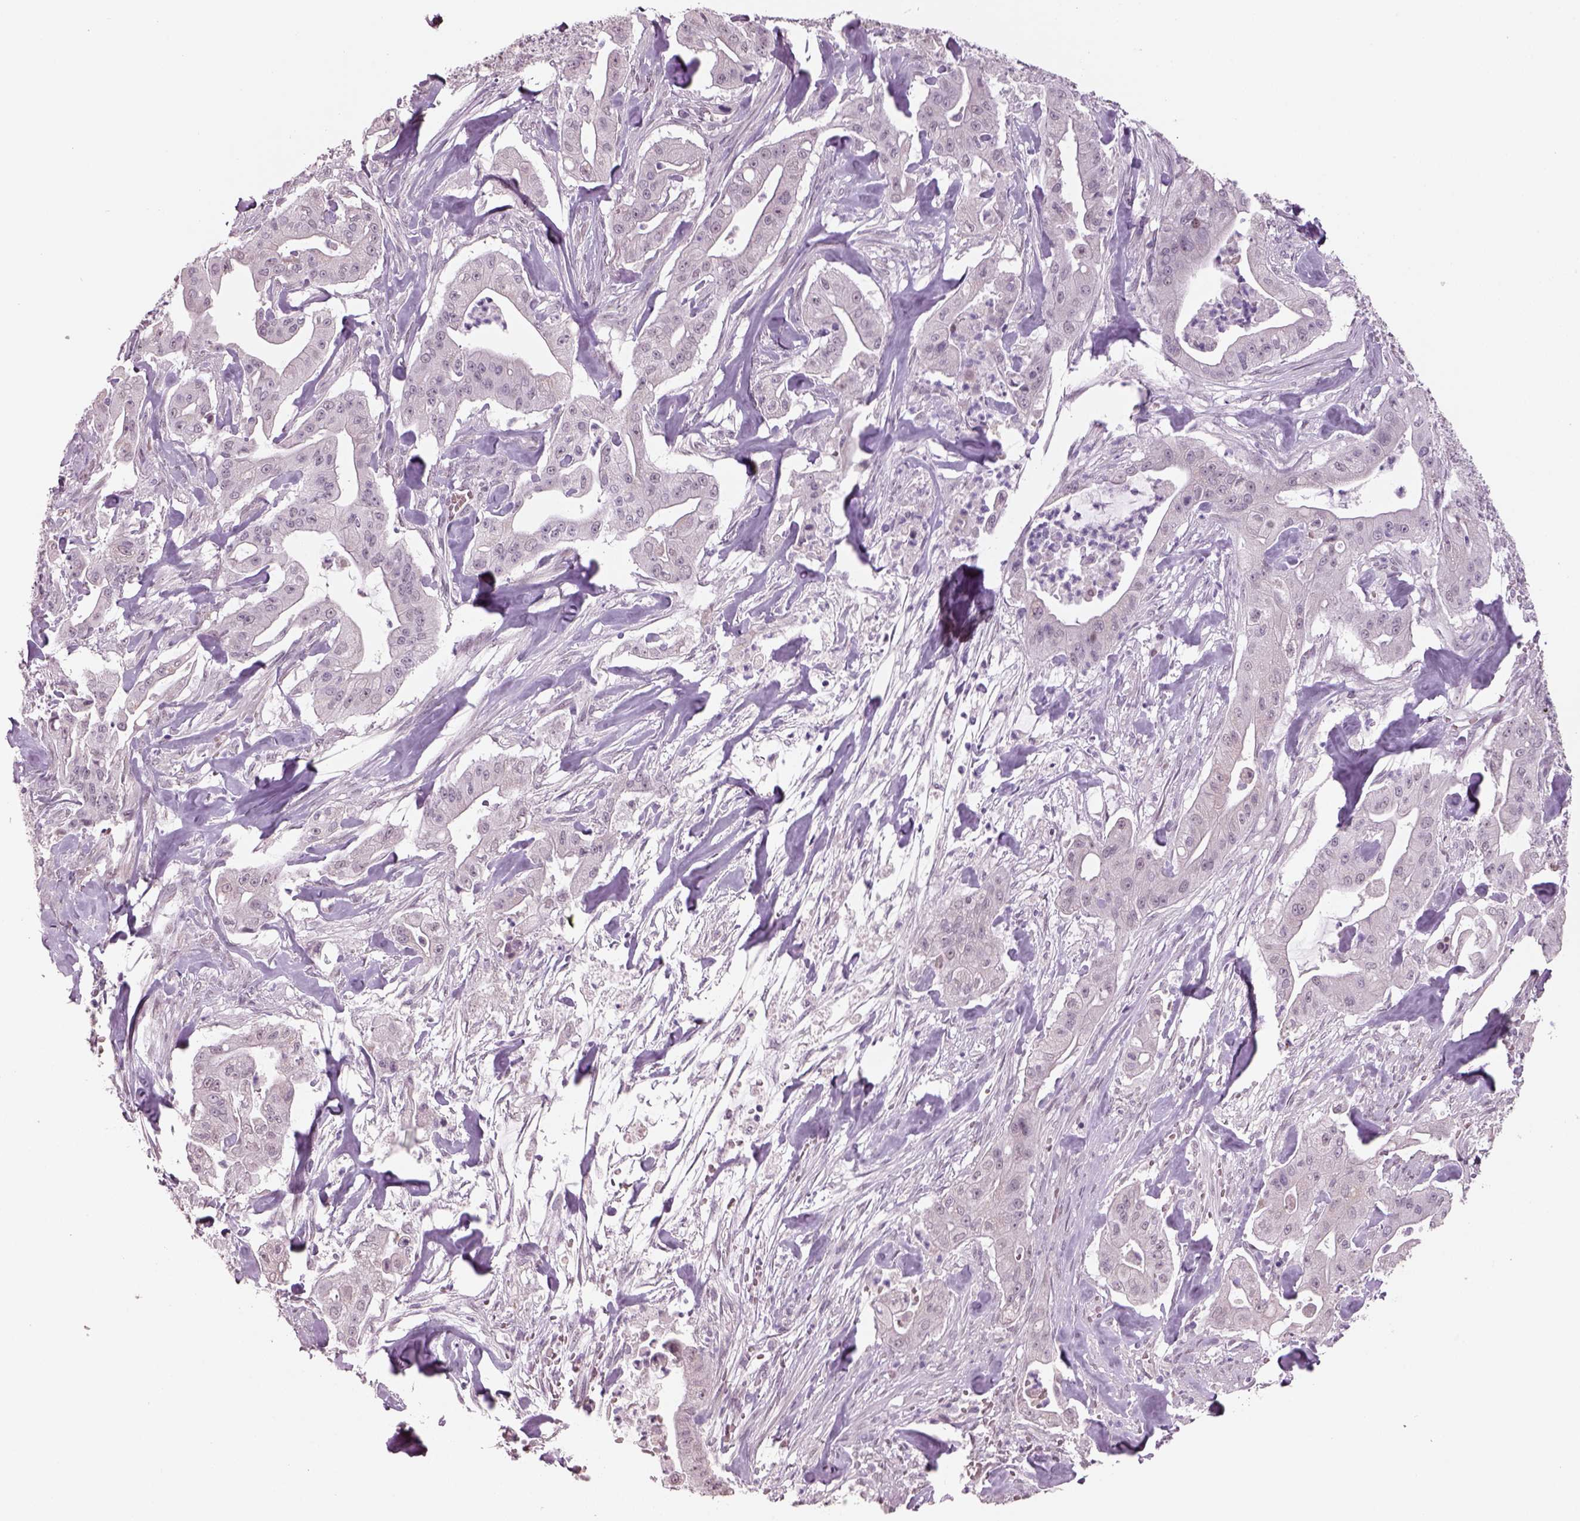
{"staining": {"intensity": "negative", "quantity": "none", "location": "none"}, "tissue": "pancreatic cancer", "cell_type": "Tumor cells", "image_type": "cancer", "snomed": [{"axis": "morphology", "description": "Normal tissue, NOS"}, {"axis": "morphology", "description": "Inflammation, NOS"}, {"axis": "morphology", "description": "Adenocarcinoma, NOS"}, {"axis": "topography", "description": "Pancreas"}], "caption": "Immunohistochemistry of human pancreatic cancer (adenocarcinoma) shows no staining in tumor cells.", "gene": "NAT8", "patient": {"sex": "male", "age": 57}}